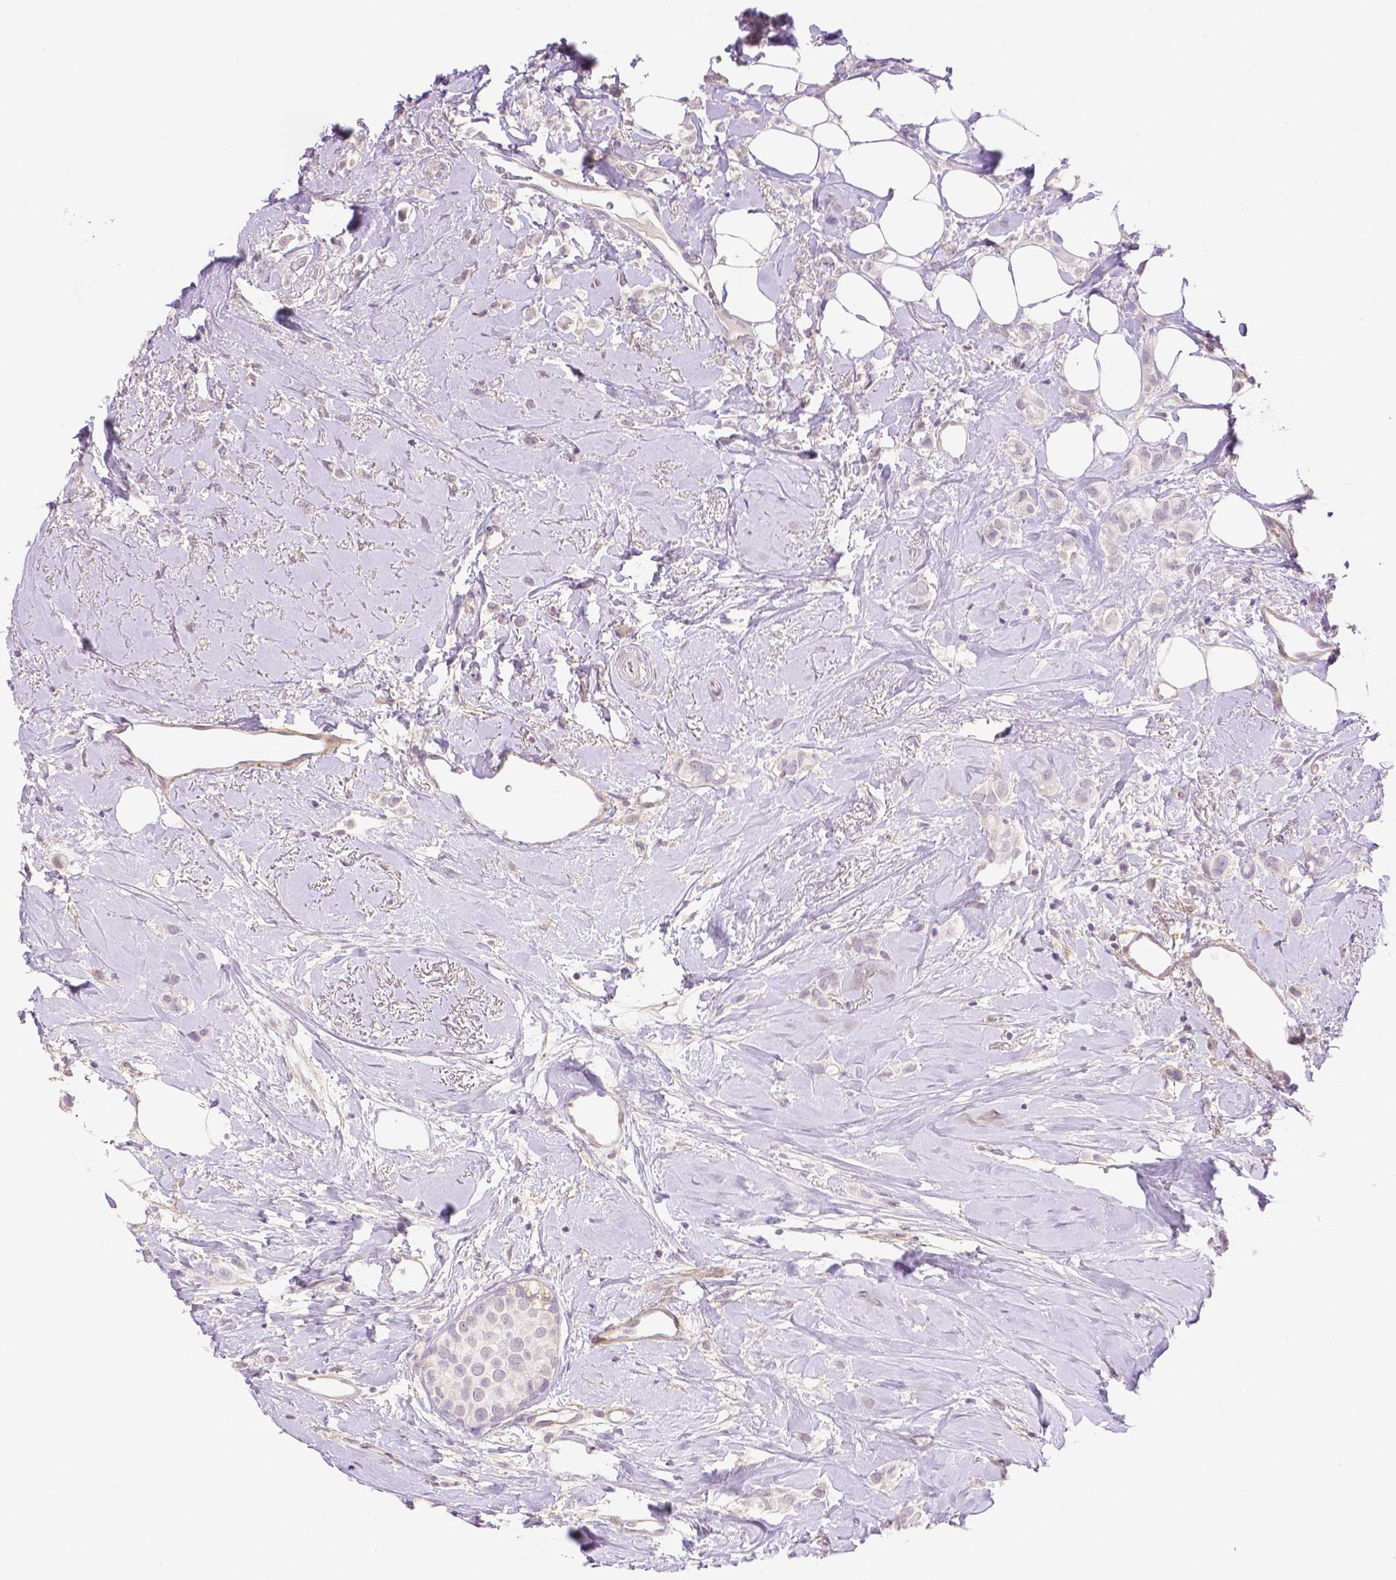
{"staining": {"intensity": "negative", "quantity": "none", "location": "none"}, "tissue": "breast cancer", "cell_type": "Tumor cells", "image_type": "cancer", "snomed": [{"axis": "morphology", "description": "Lobular carcinoma"}, {"axis": "topography", "description": "Breast"}], "caption": "This is a photomicrograph of immunohistochemistry (IHC) staining of breast lobular carcinoma, which shows no positivity in tumor cells.", "gene": "THY1", "patient": {"sex": "female", "age": 66}}